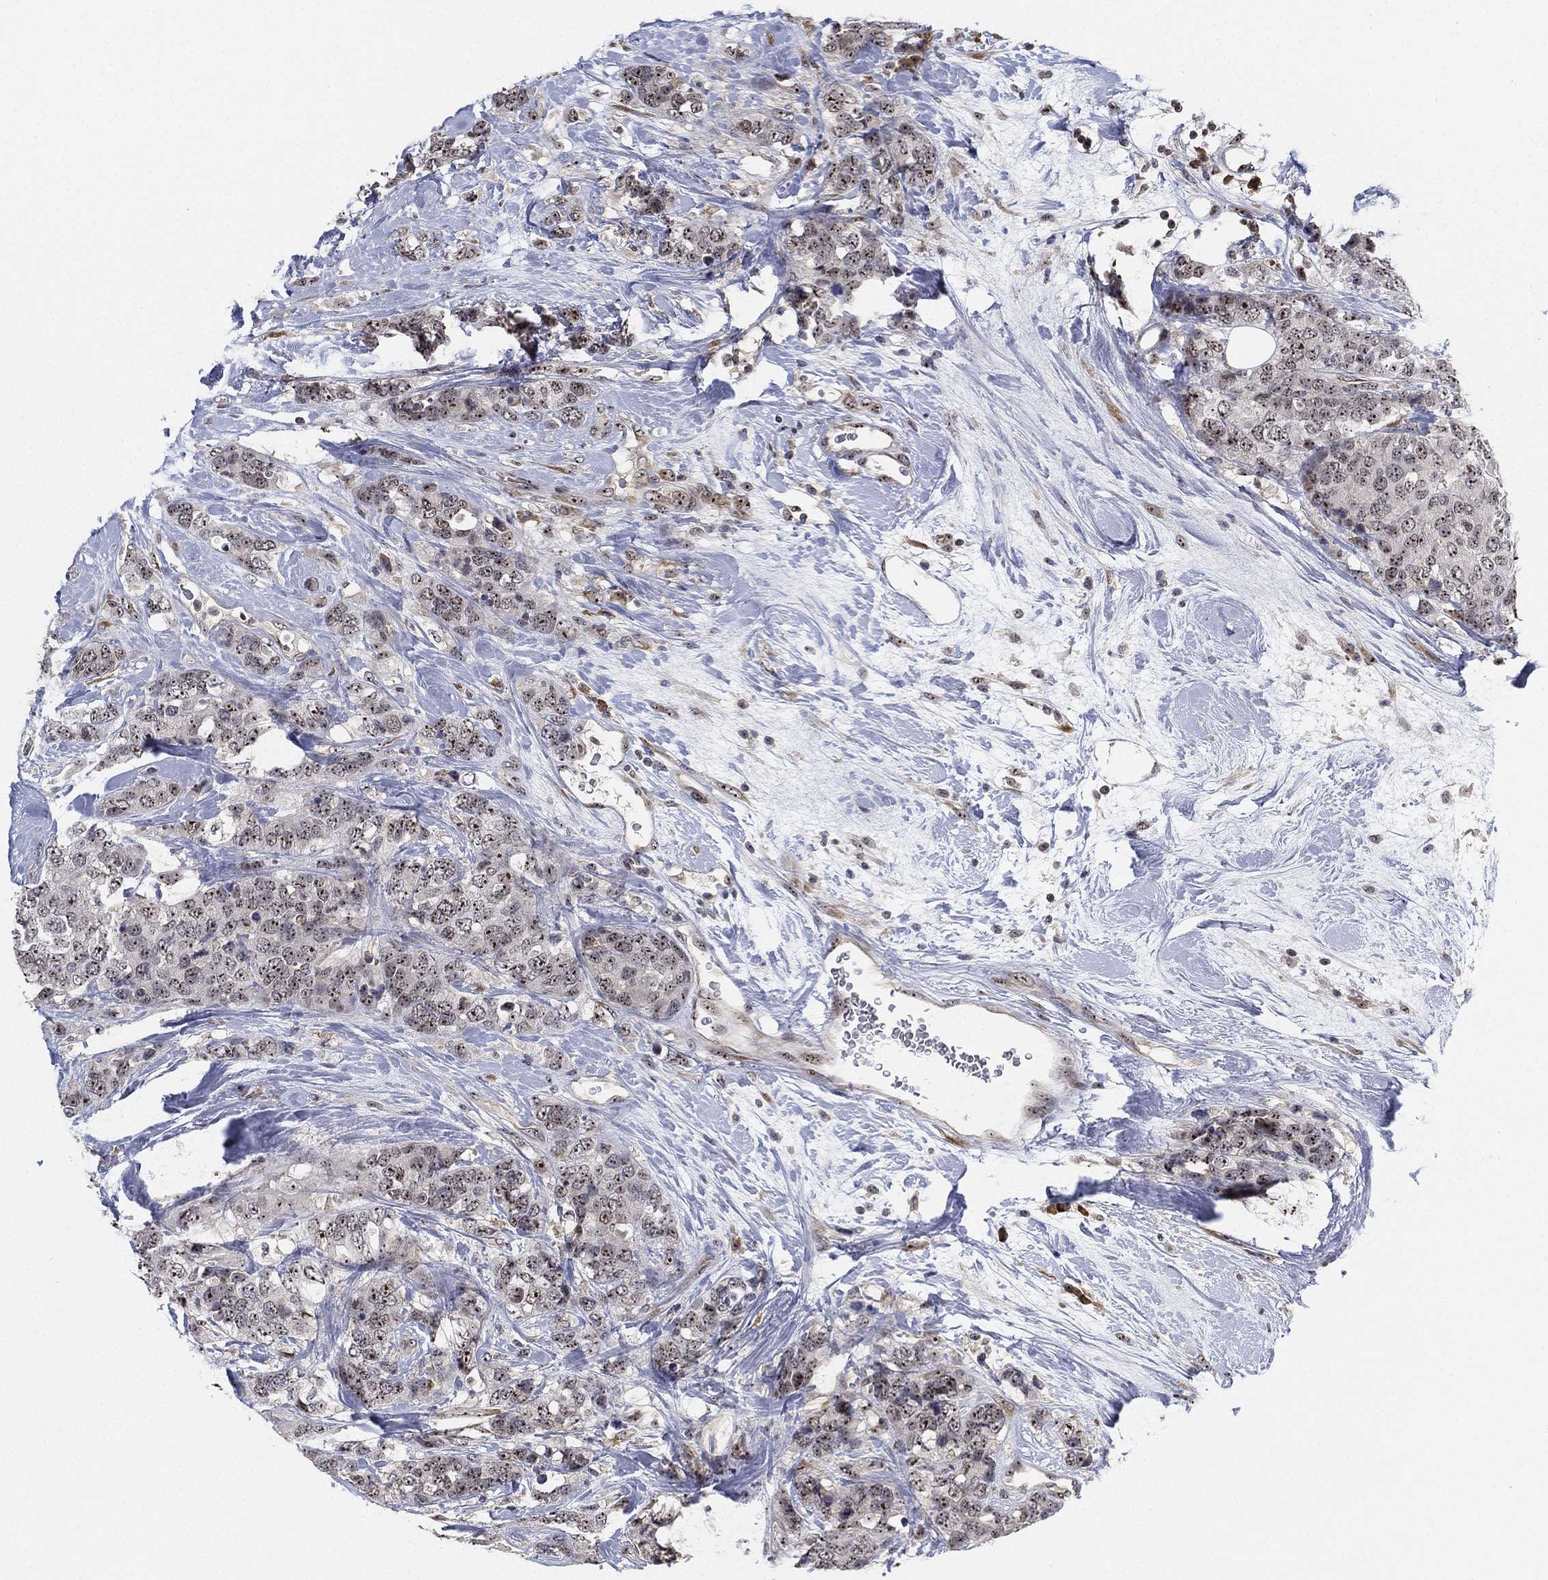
{"staining": {"intensity": "weak", "quantity": ">75%", "location": "cytoplasmic/membranous,nuclear"}, "tissue": "breast cancer", "cell_type": "Tumor cells", "image_type": "cancer", "snomed": [{"axis": "morphology", "description": "Lobular carcinoma"}, {"axis": "topography", "description": "Breast"}], "caption": "Immunohistochemical staining of breast cancer shows low levels of weak cytoplasmic/membranous and nuclear protein expression in approximately >75% of tumor cells.", "gene": "PPP1R16B", "patient": {"sex": "female", "age": 59}}